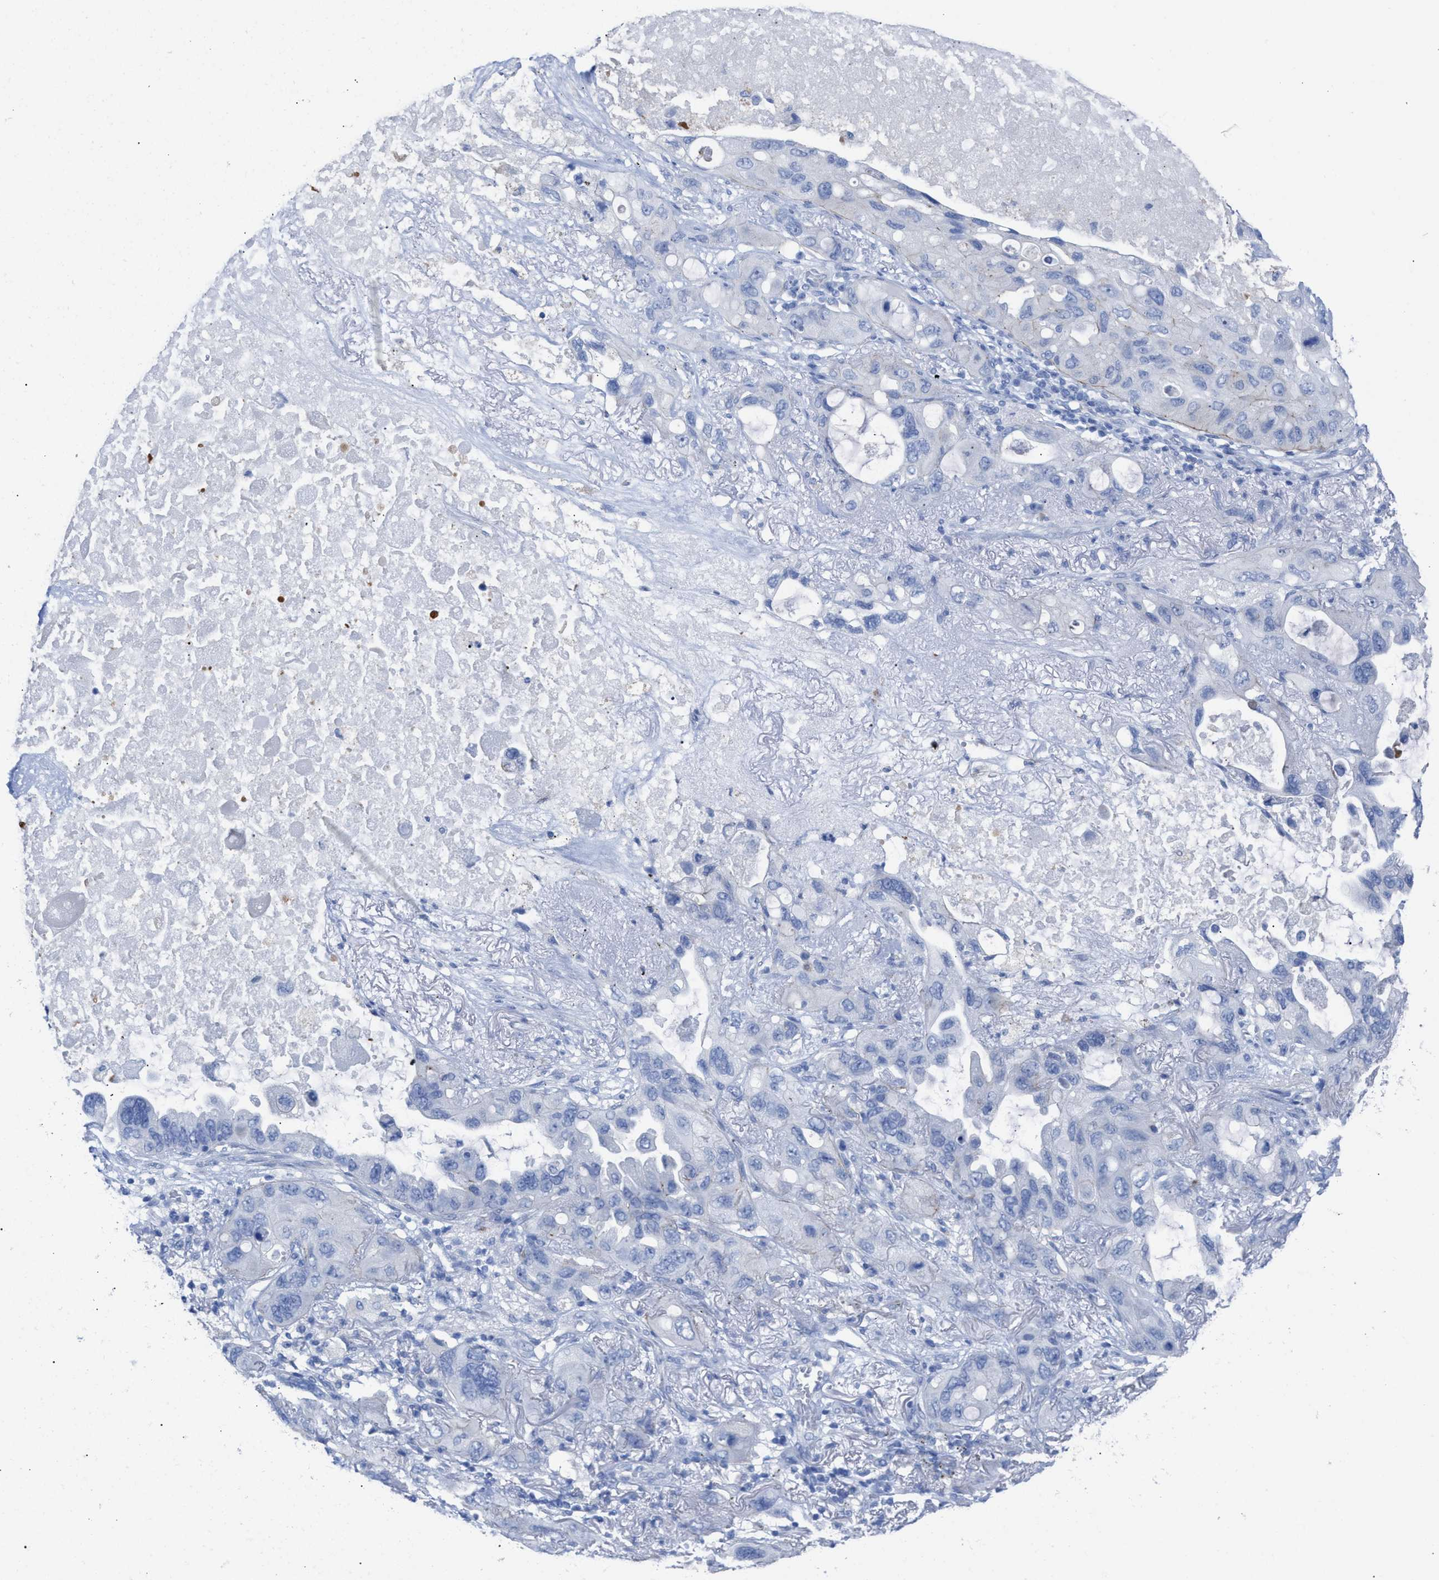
{"staining": {"intensity": "negative", "quantity": "none", "location": "none"}, "tissue": "lung cancer", "cell_type": "Tumor cells", "image_type": "cancer", "snomed": [{"axis": "morphology", "description": "Squamous cell carcinoma, NOS"}, {"axis": "topography", "description": "Lung"}], "caption": "Squamous cell carcinoma (lung) was stained to show a protein in brown. There is no significant expression in tumor cells.", "gene": "CPA1", "patient": {"sex": "female", "age": 73}}